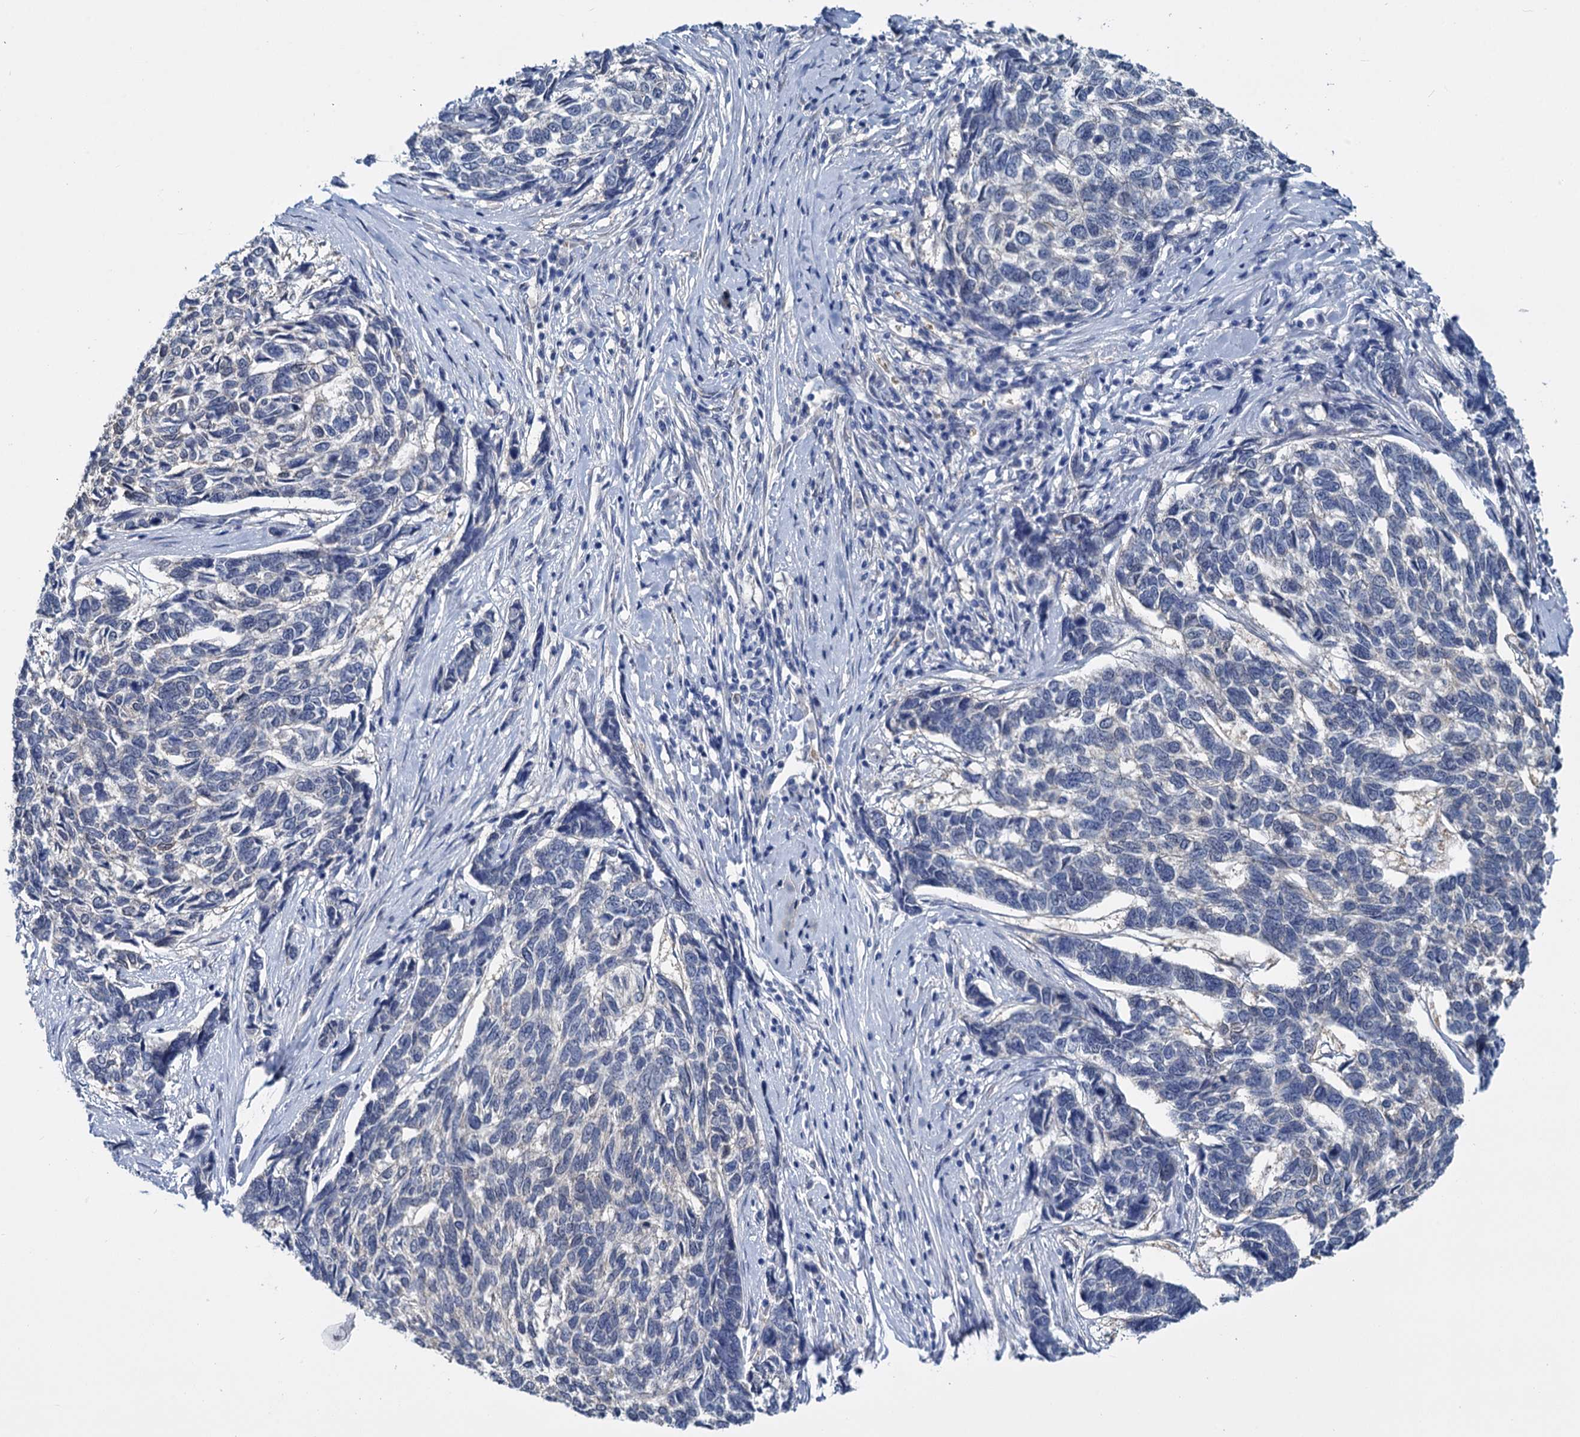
{"staining": {"intensity": "negative", "quantity": "none", "location": "none"}, "tissue": "skin cancer", "cell_type": "Tumor cells", "image_type": "cancer", "snomed": [{"axis": "morphology", "description": "Basal cell carcinoma"}, {"axis": "topography", "description": "Skin"}], "caption": "Immunohistochemistry (IHC) histopathology image of skin cancer (basal cell carcinoma) stained for a protein (brown), which demonstrates no positivity in tumor cells.", "gene": "GSTM3", "patient": {"sex": "female", "age": 65}}